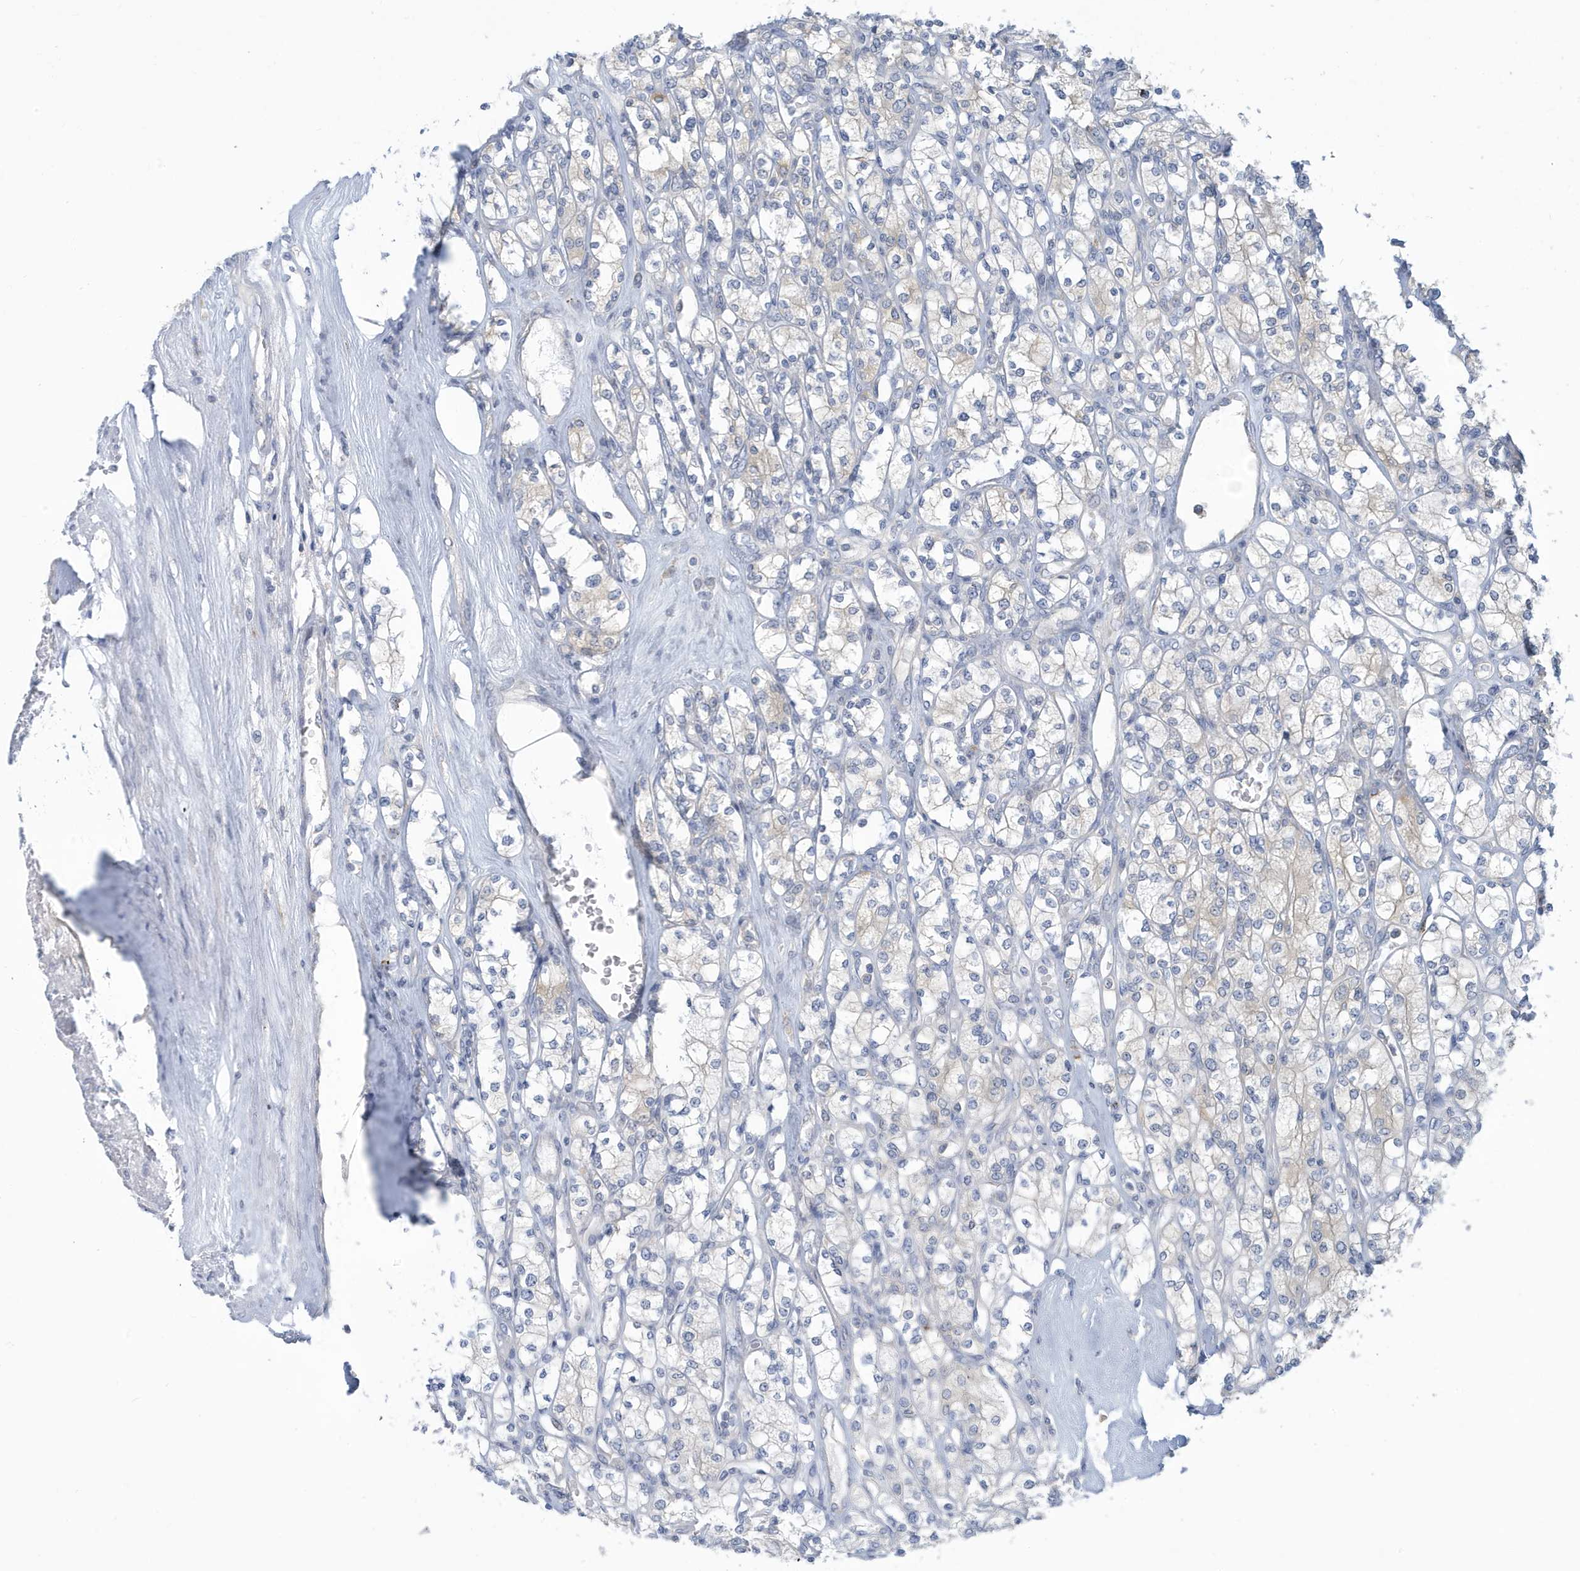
{"staining": {"intensity": "negative", "quantity": "none", "location": "none"}, "tissue": "renal cancer", "cell_type": "Tumor cells", "image_type": "cancer", "snomed": [{"axis": "morphology", "description": "Adenocarcinoma, NOS"}, {"axis": "topography", "description": "Kidney"}], "caption": "Image shows no protein expression in tumor cells of renal cancer (adenocarcinoma) tissue.", "gene": "VTA1", "patient": {"sex": "male", "age": 77}}